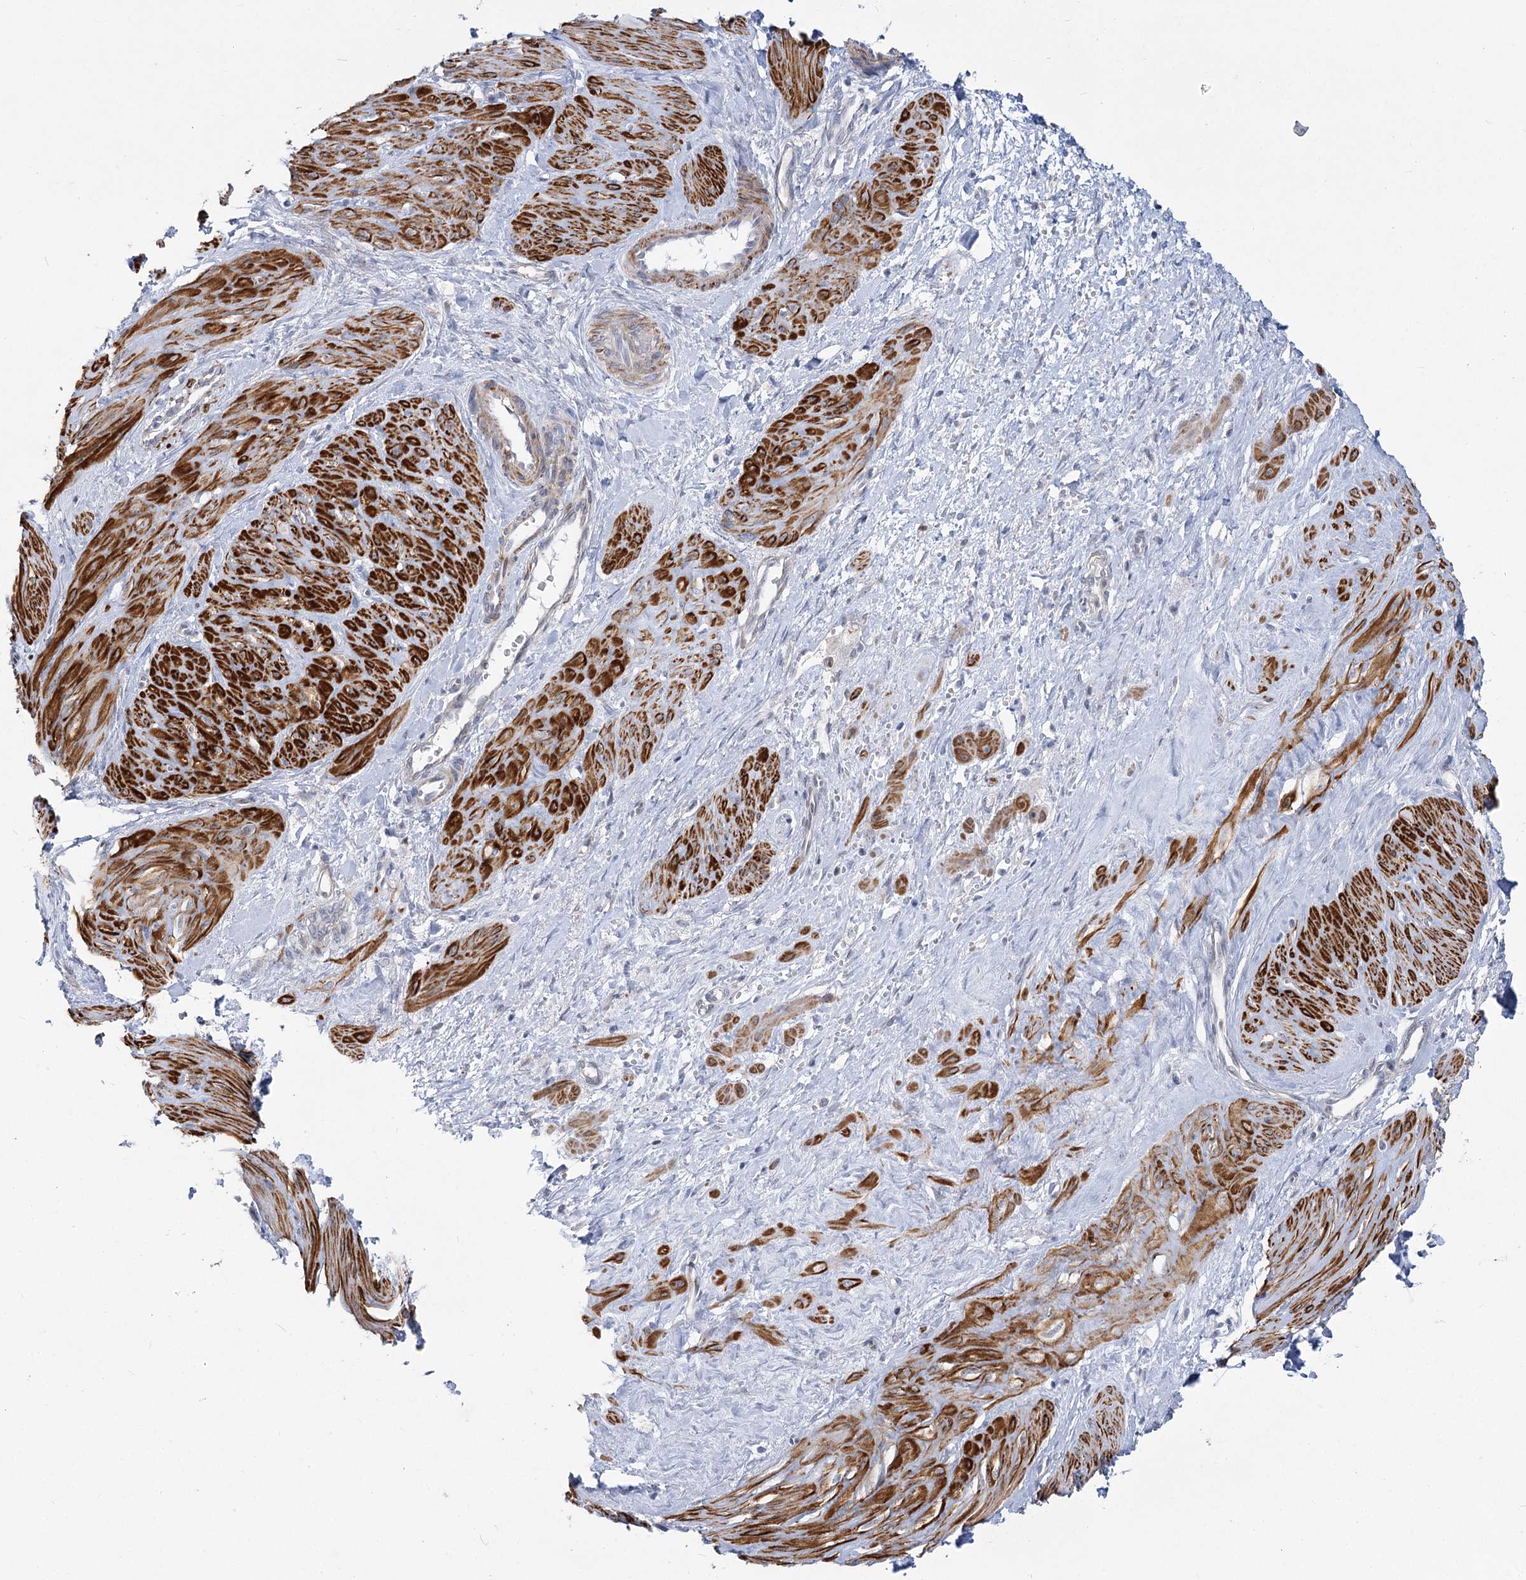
{"staining": {"intensity": "strong", "quantity": ">75%", "location": "cytoplasmic/membranous"}, "tissue": "smooth muscle", "cell_type": "Smooth muscle cells", "image_type": "normal", "snomed": [{"axis": "morphology", "description": "Normal tissue, NOS"}, {"axis": "topography", "description": "Endometrium"}], "caption": "About >75% of smooth muscle cells in normal human smooth muscle show strong cytoplasmic/membranous protein expression as visualized by brown immunohistochemical staining.", "gene": "ARSI", "patient": {"sex": "female", "age": 33}}